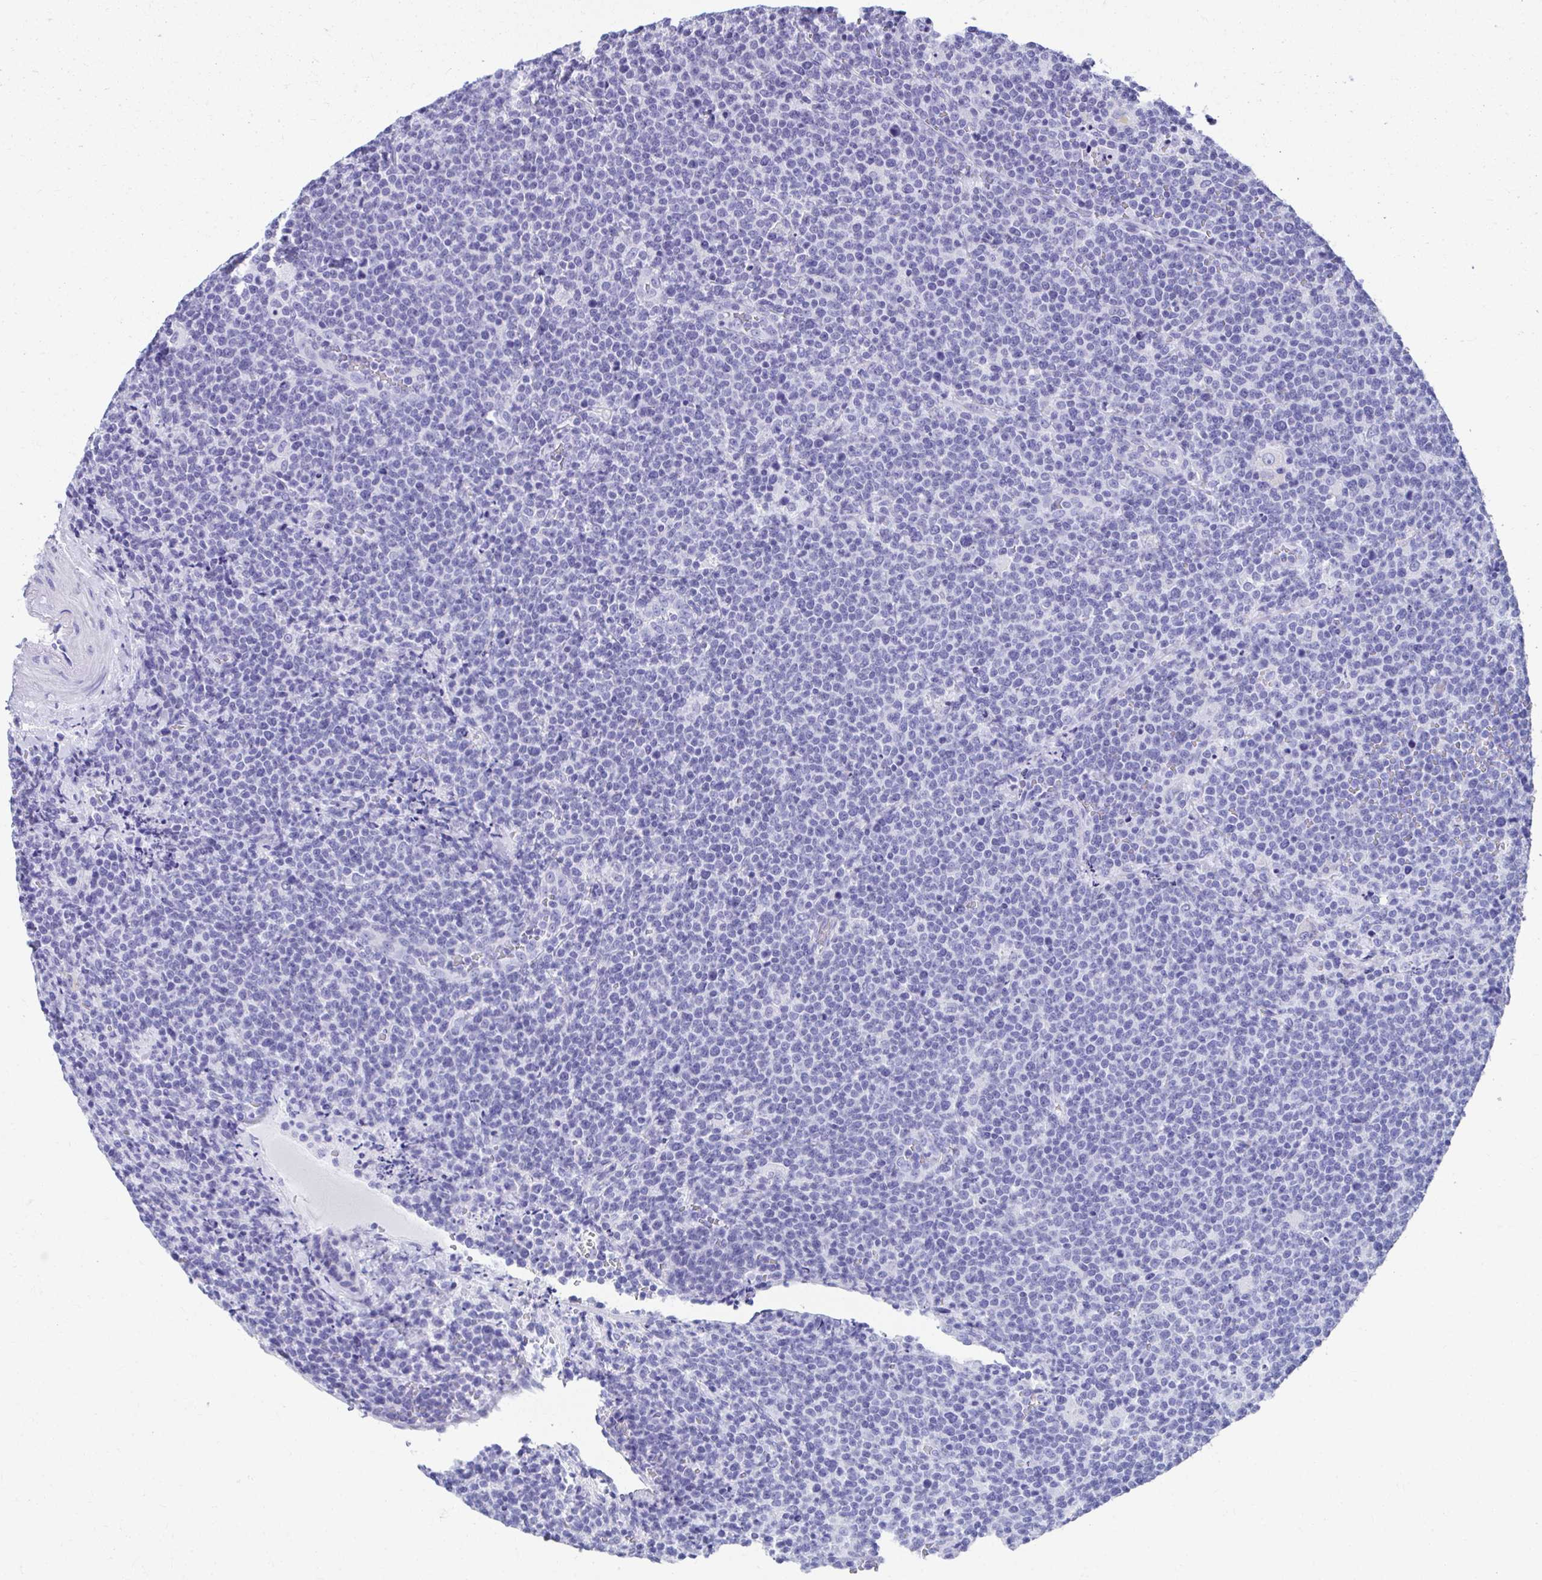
{"staining": {"intensity": "negative", "quantity": "none", "location": "none"}, "tissue": "lymphoma", "cell_type": "Tumor cells", "image_type": "cancer", "snomed": [{"axis": "morphology", "description": "Malignant lymphoma, non-Hodgkin's type, High grade"}, {"axis": "topography", "description": "Lymph node"}], "caption": "This is a photomicrograph of IHC staining of high-grade malignant lymphoma, non-Hodgkin's type, which shows no staining in tumor cells.", "gene": "HGD", "patient": {"sex": "male", "age": 61}}